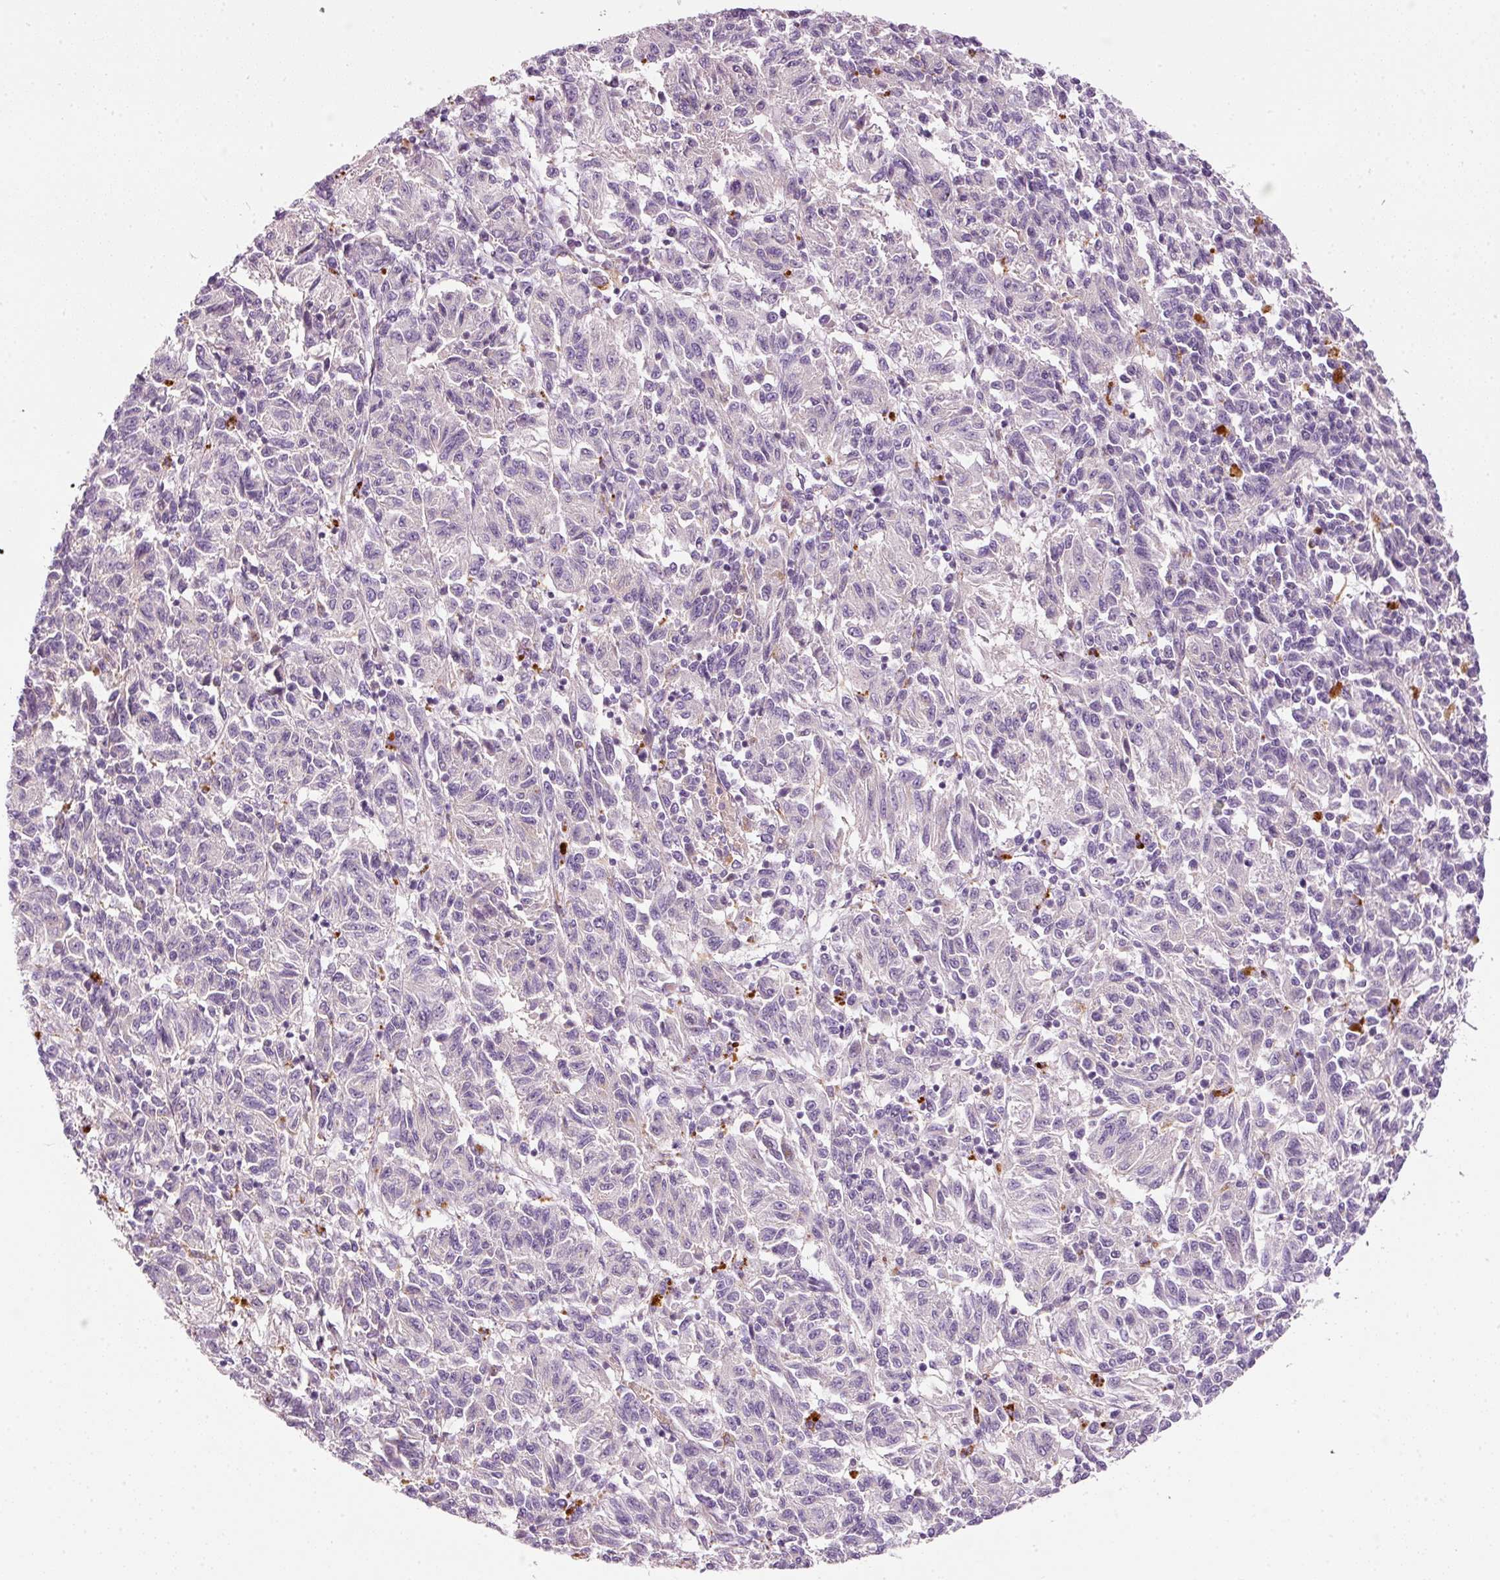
{"staining": {"intensity": "negative", "quantity": "none", "location": "none"}, "tissue": "melanoma", "cell_type": "Tumor cells", "image_type": "cancer", "snomed": [{"axis": "morphology", "description": "Malignant melanoma, Metastatic site"}, {"axis": "topography", "description": "Lung"}], "caption": "Immunohistochemistry of human malignant melanoma (metastatic site) shows no expression in tumor cells.", "gene": "ZNF639", "patient": {"sex": "male", "age": 64}}